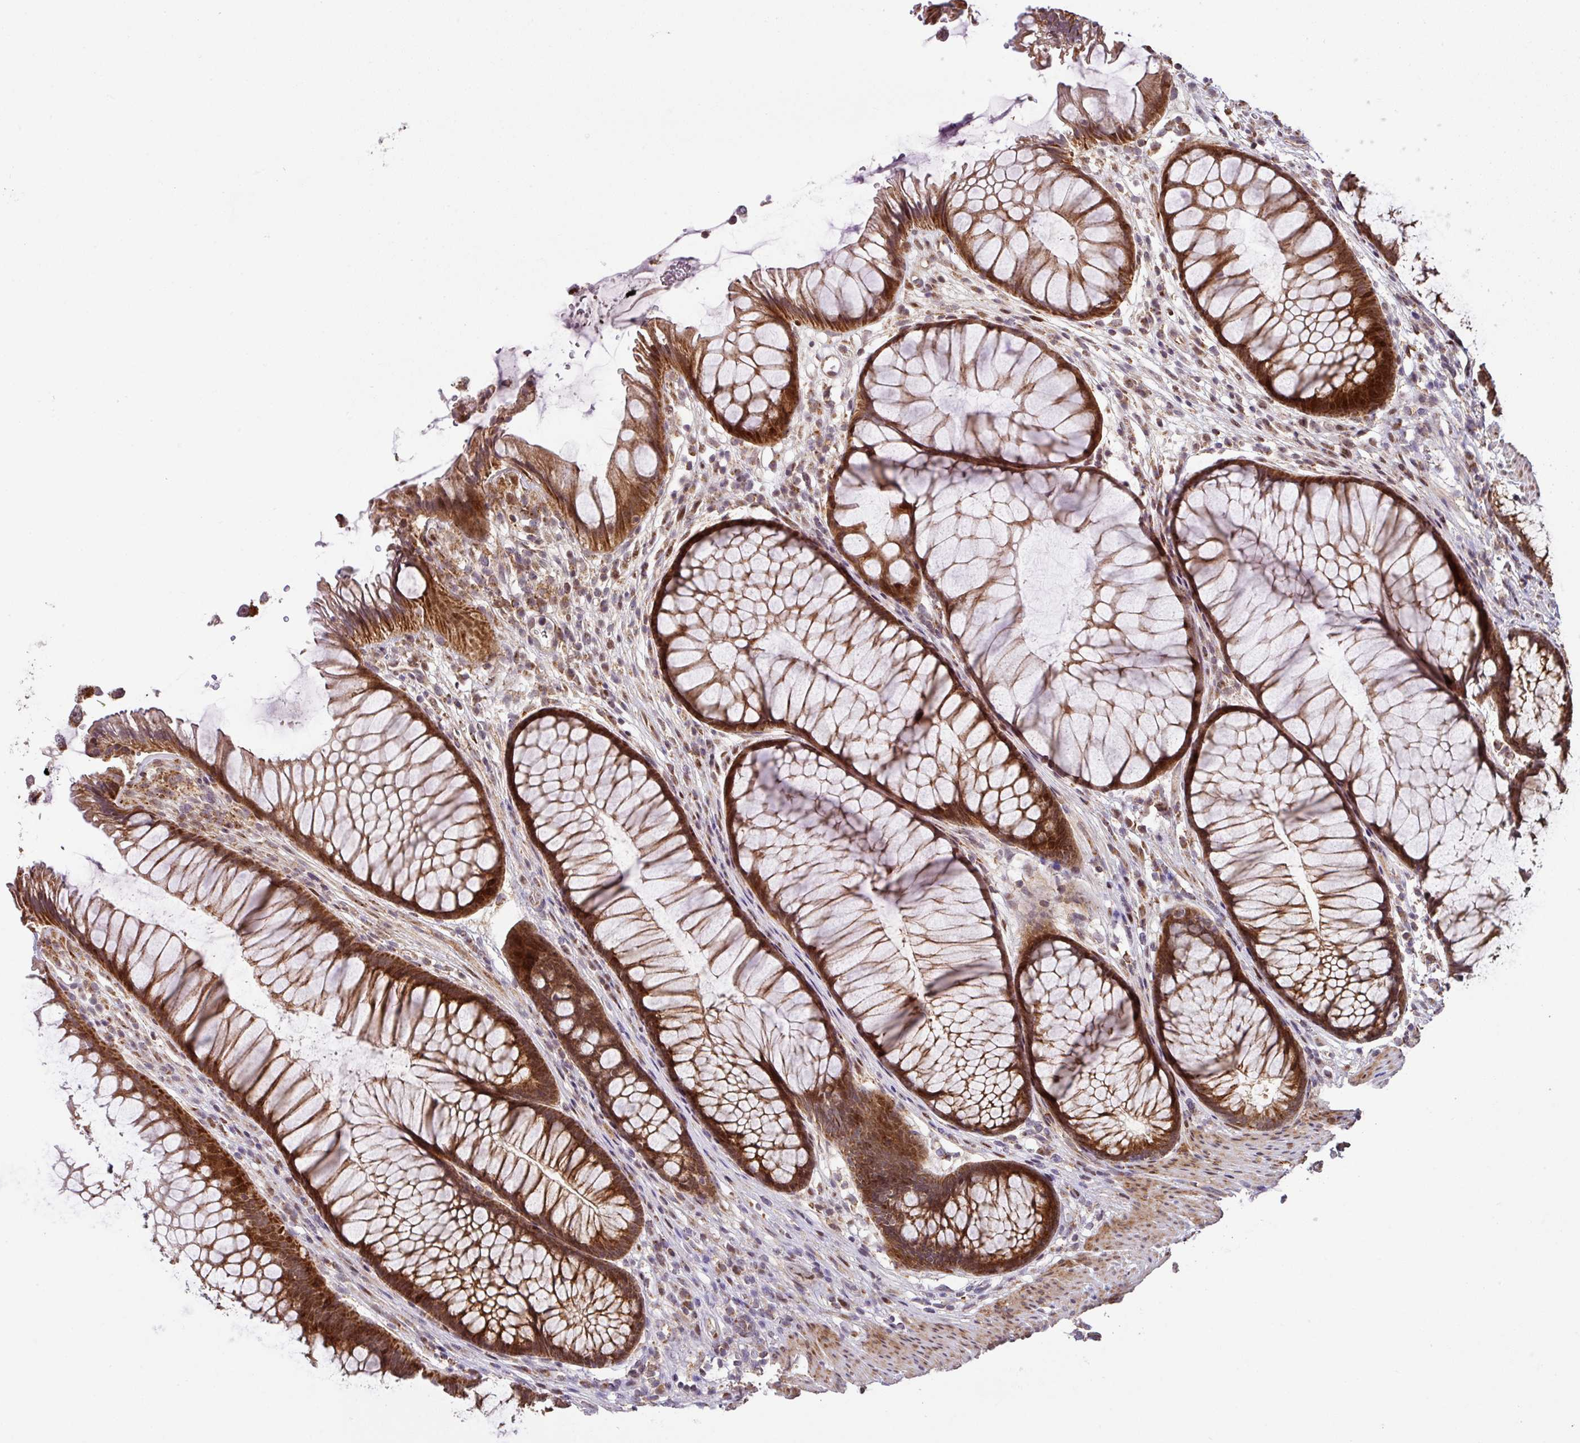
{"staining": {"intensity": "strong", "quantity": ">75%", "location": "cytoplasmic/membranous,nuclear"}, "tissue": "rectum", "cell_type": "Glandular cells", "image_type": "normal", "snomed": [{"axis": "morphology", "description": "Normal tissue, NOS"}, {"axis": "topography", "description": "Smooth muscle"}, {"axis": "topography", "description": "Rectum"}], "caption": "This is an image of IHC staining of normal rectum, which shows strong expression in the cytoplasmic/membranous,nuclear of glandular cells.", "gene": "ENSG00000269547", "patient": {"sex": "male", "age": 53}}